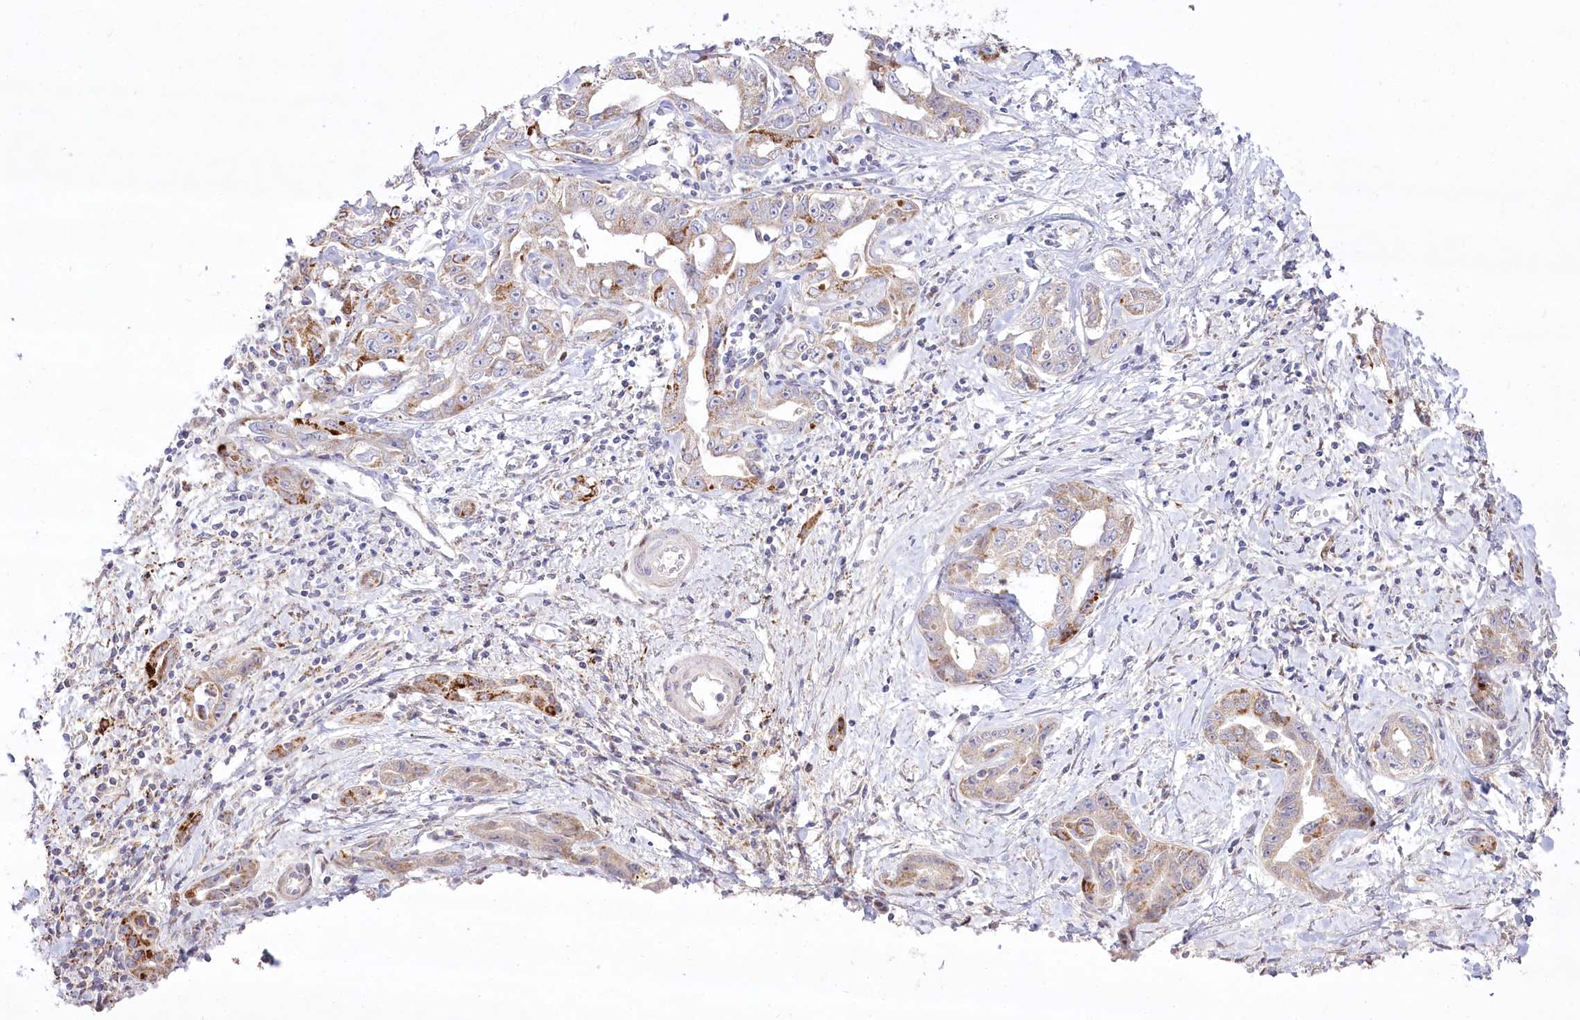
{"staining": {"intensity": "moderate", "quantity": "<25%", "location": "cytoplasmic/membranous"}, "tissue": "liver cancer", "cell_type": "Tumor cells", "image_type": "cancer", "snomed": [{"axis": "morphology", "description": "Cholangiocarcinoma"}, {"axis": "topography", "description": "Liver"}], "caption": "Protein analysis of liver cholangiocarcinoma tissue exhibits moderate cytoplasmic/membranous positivity in approximately <25% of tumor cells. Using DAB (3,3'-diaminobenzidine) (brown) and hematoxylin (blue) stains, captured at high magnification using brightfield microscopy.", "gene": "CEP164", "patient": {"sex": "male", "age": 59}}